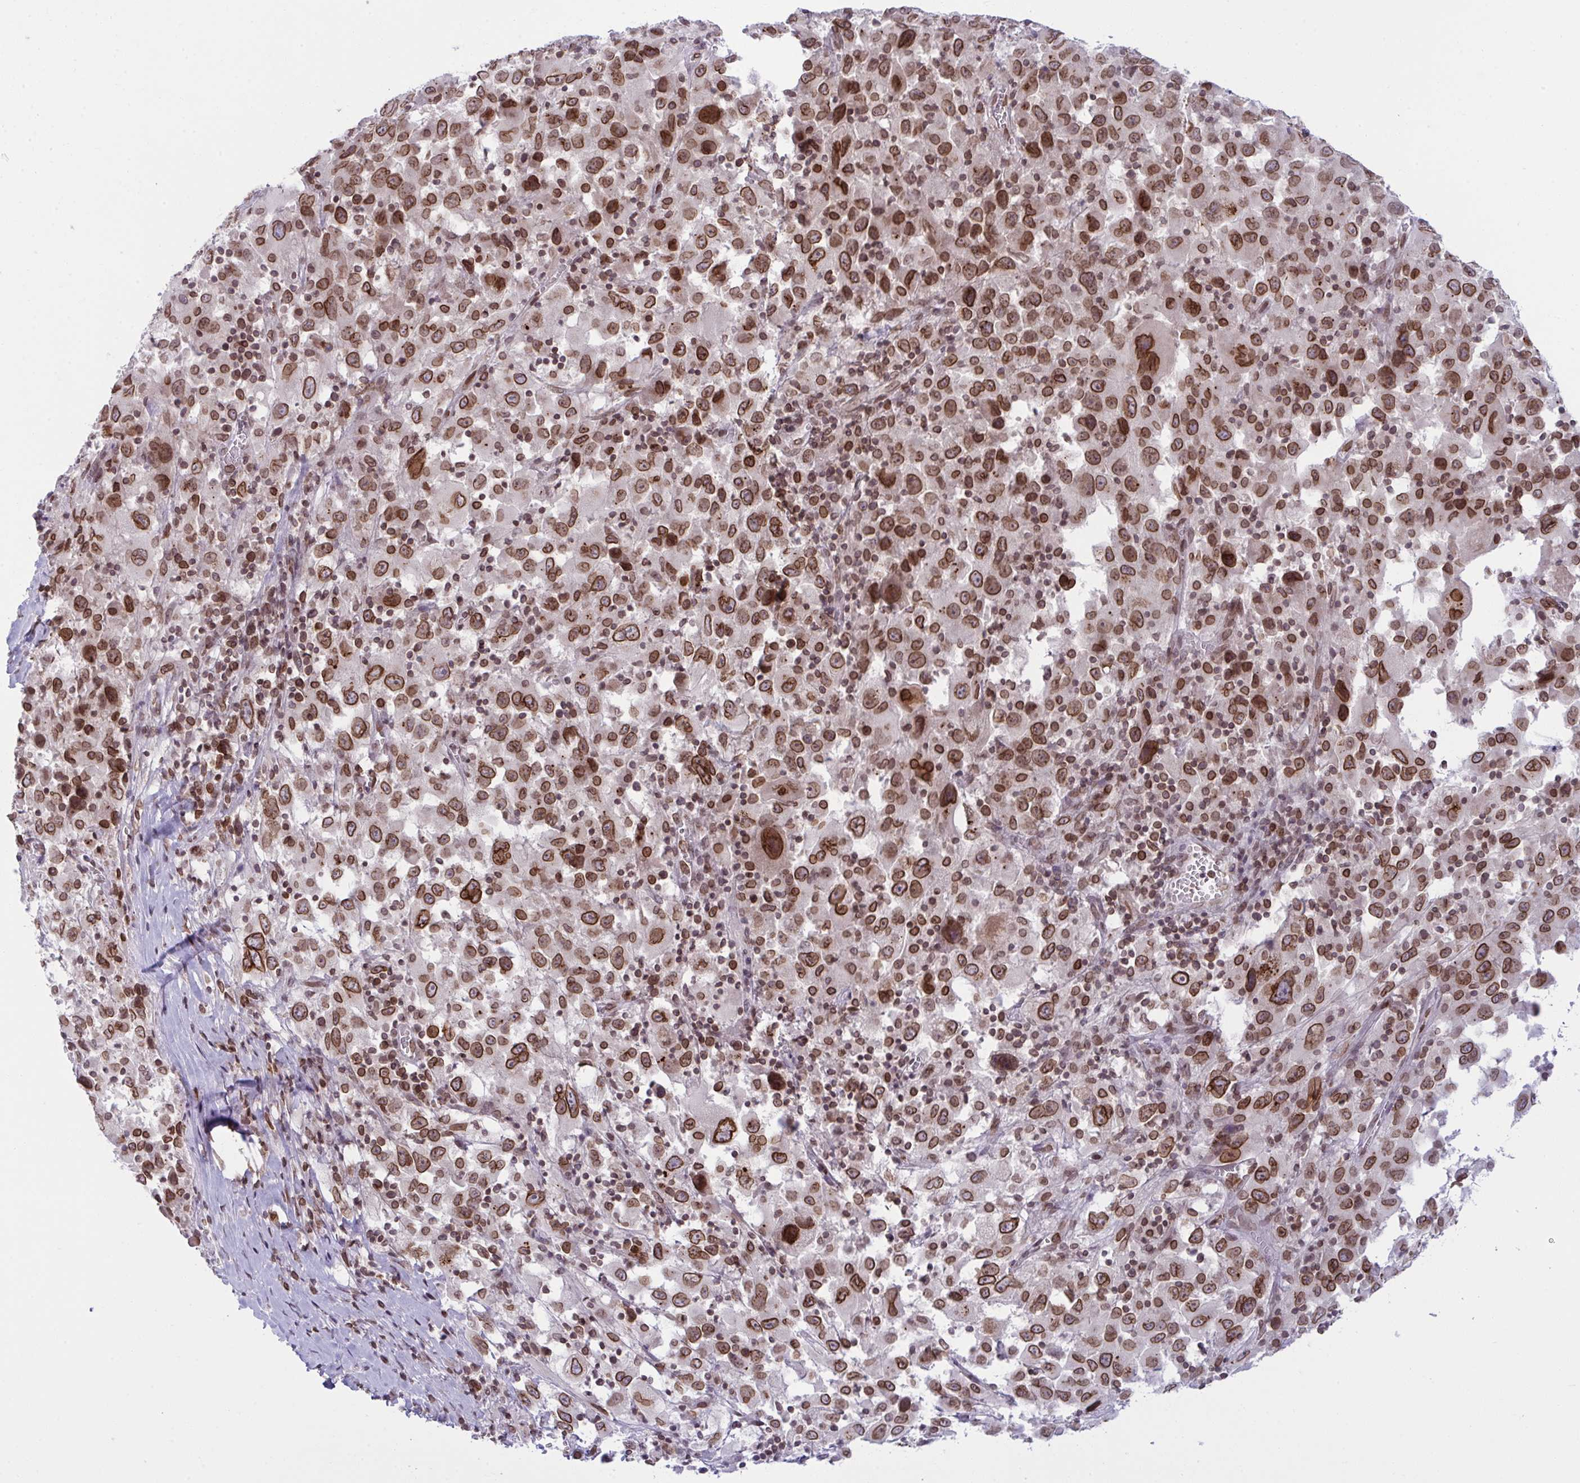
{"staining": {"intensity": "strong", "quantity": ">75%", "location": "cytoplasmic/membranous,nuclear"}, "tissue": "melanoma", "cell_type": "Tumor cells", "image_type": "cancer", "snomed": [{"axis": "morphology", "description": "Malignant melanoma, Metastatic site"}, {"axis": "topography", "description": "Soft tissue"}], "caption": "Human melanoma stained for a protein (brown) exhibits strong cytoplasmic/membranous and nuclear positive positivity in about >75% of tumor cells.", "gene": "RANBP2", "patient": {"sex": "male", "age": 50}}